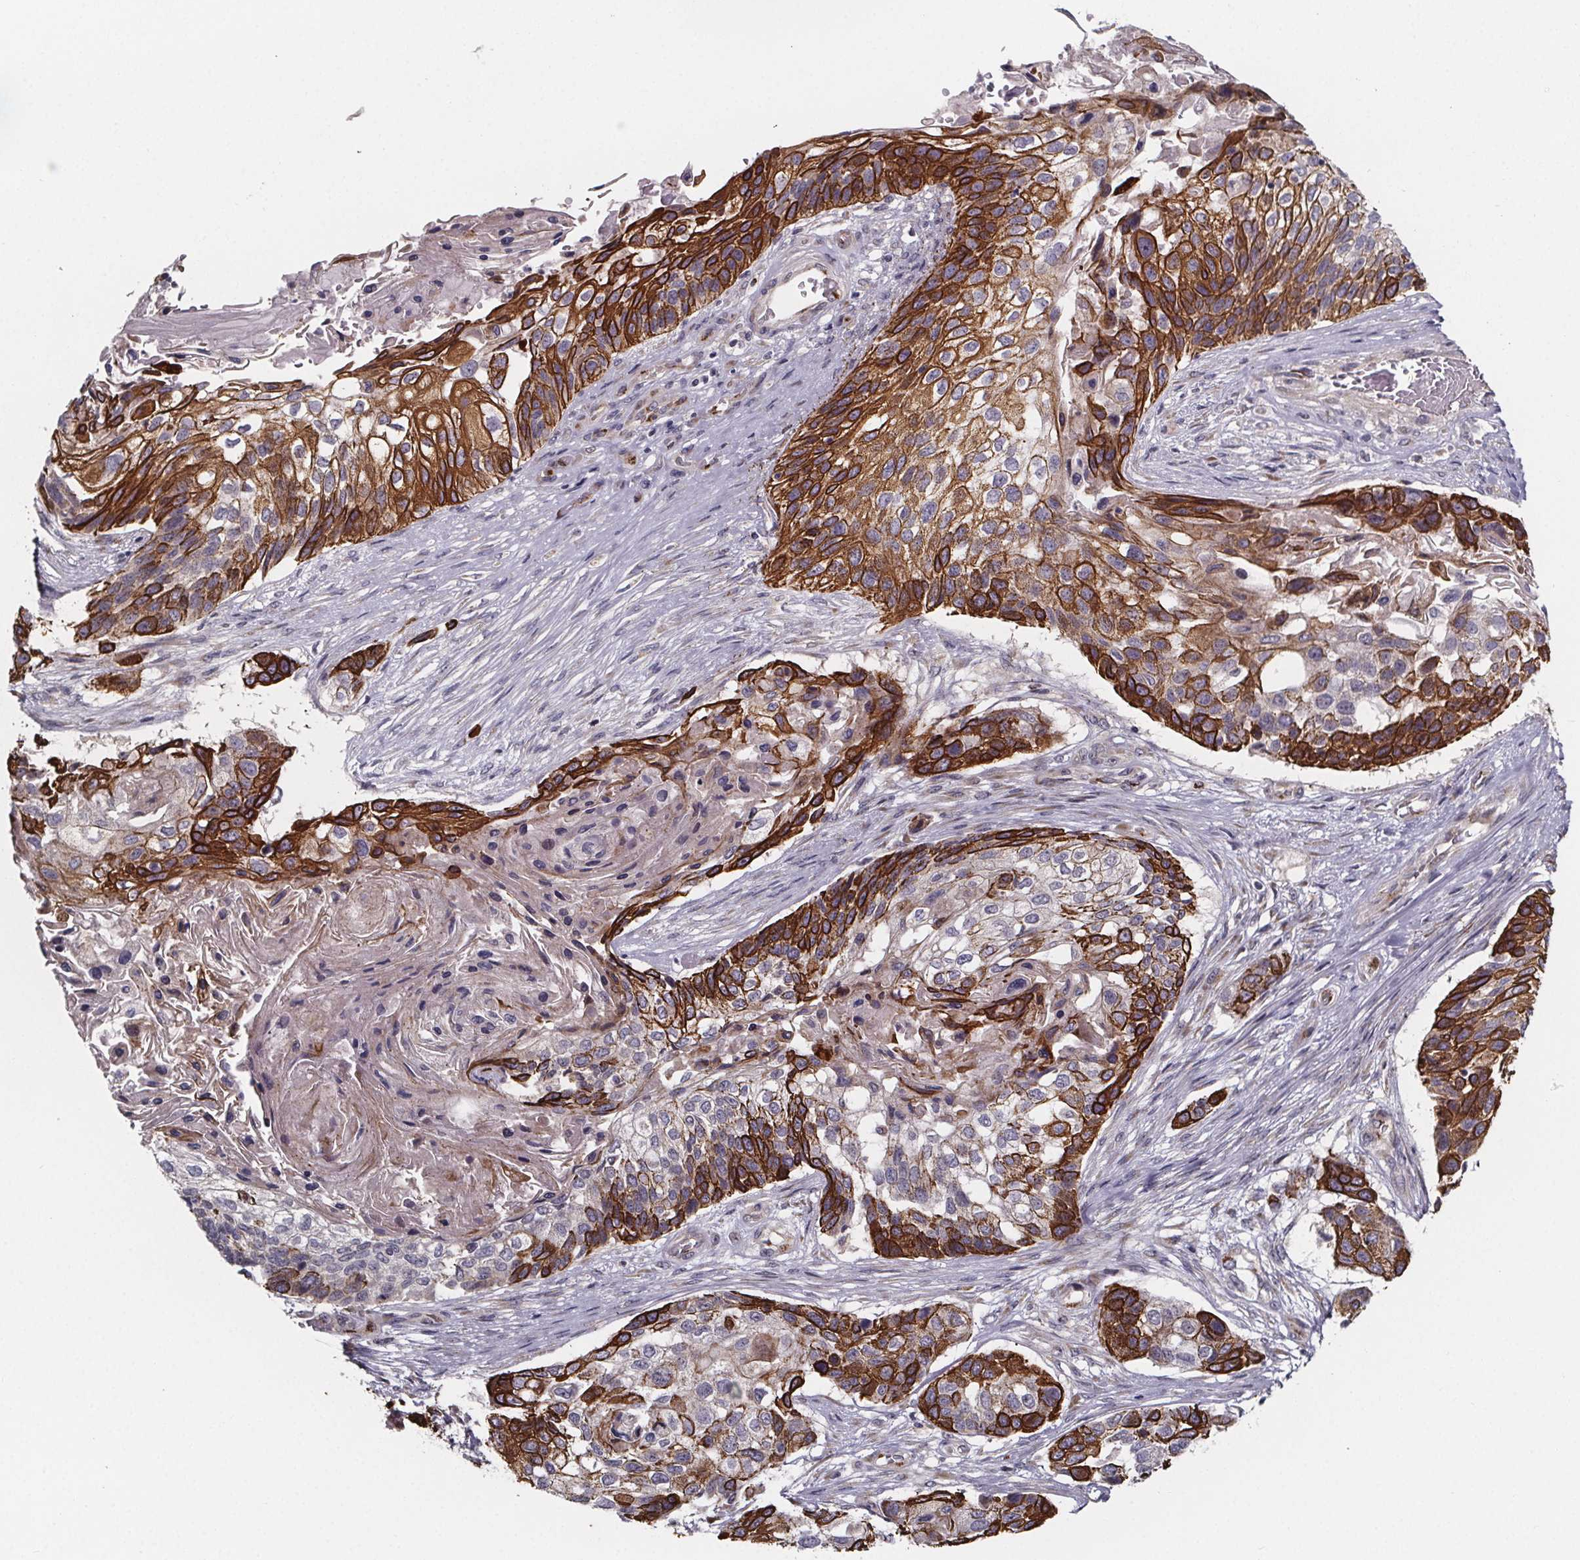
{"staining": {"intensity": "strong", "quantity": "25%-75%", "location": "cytoplasmic/membranous"}, "tissue": "lung cancer", "cell_type": "Tumor cells", "image_type": "cancer", "snomed": [{"axis": "morphology", "description": "Squamous cell carcinoma, NOS"}, {"axis": "topography", "description": "Lung"}], "caption": "Immunohistochemical staining of human lung cancer (squamous cell carcinoma) reveals high levels of strong cytoplasmic/membranous protein expression in approximately 25%-75% of tumor cells.", "gene": "NDST1", "patient": {"sex": "male", "age": 69}}